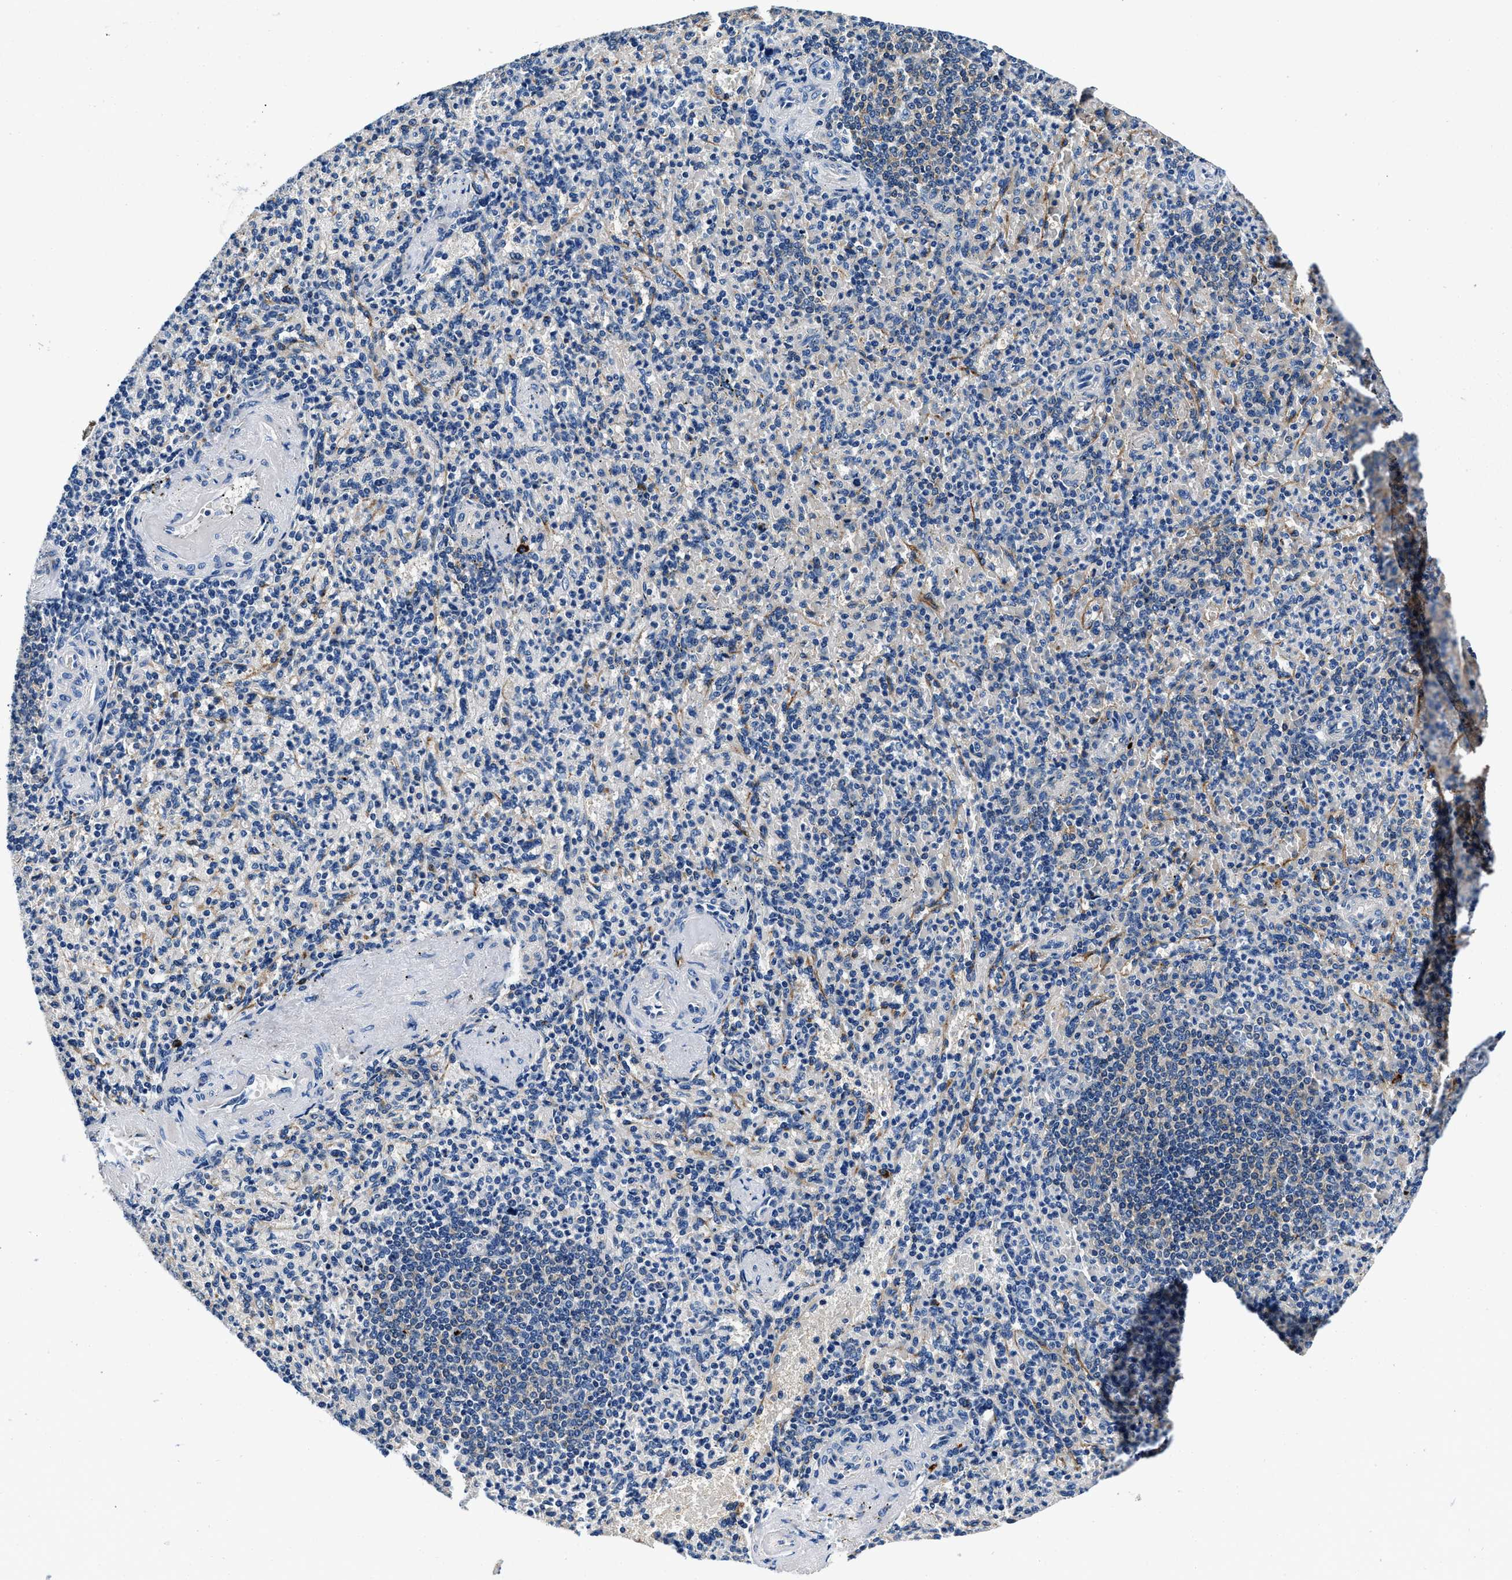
{"staining": {"intensity": "negative", "quantity": "none", "location": "none"}, "tissue": "spleen", "cell_type": "Cells in red pulp", "image_type": "normal", "snomed": [{"axis": "morphology", "description": "Normal tissue, NOS"}, {"axis": "topography", "description": "Spleen"}], "caption": "This is an IHC photomicrograph of benign human spleen. There is no expression in cells in red pulp.", "gene": "ZFAND3", "patient": {"sex": "female", "age": 74}}